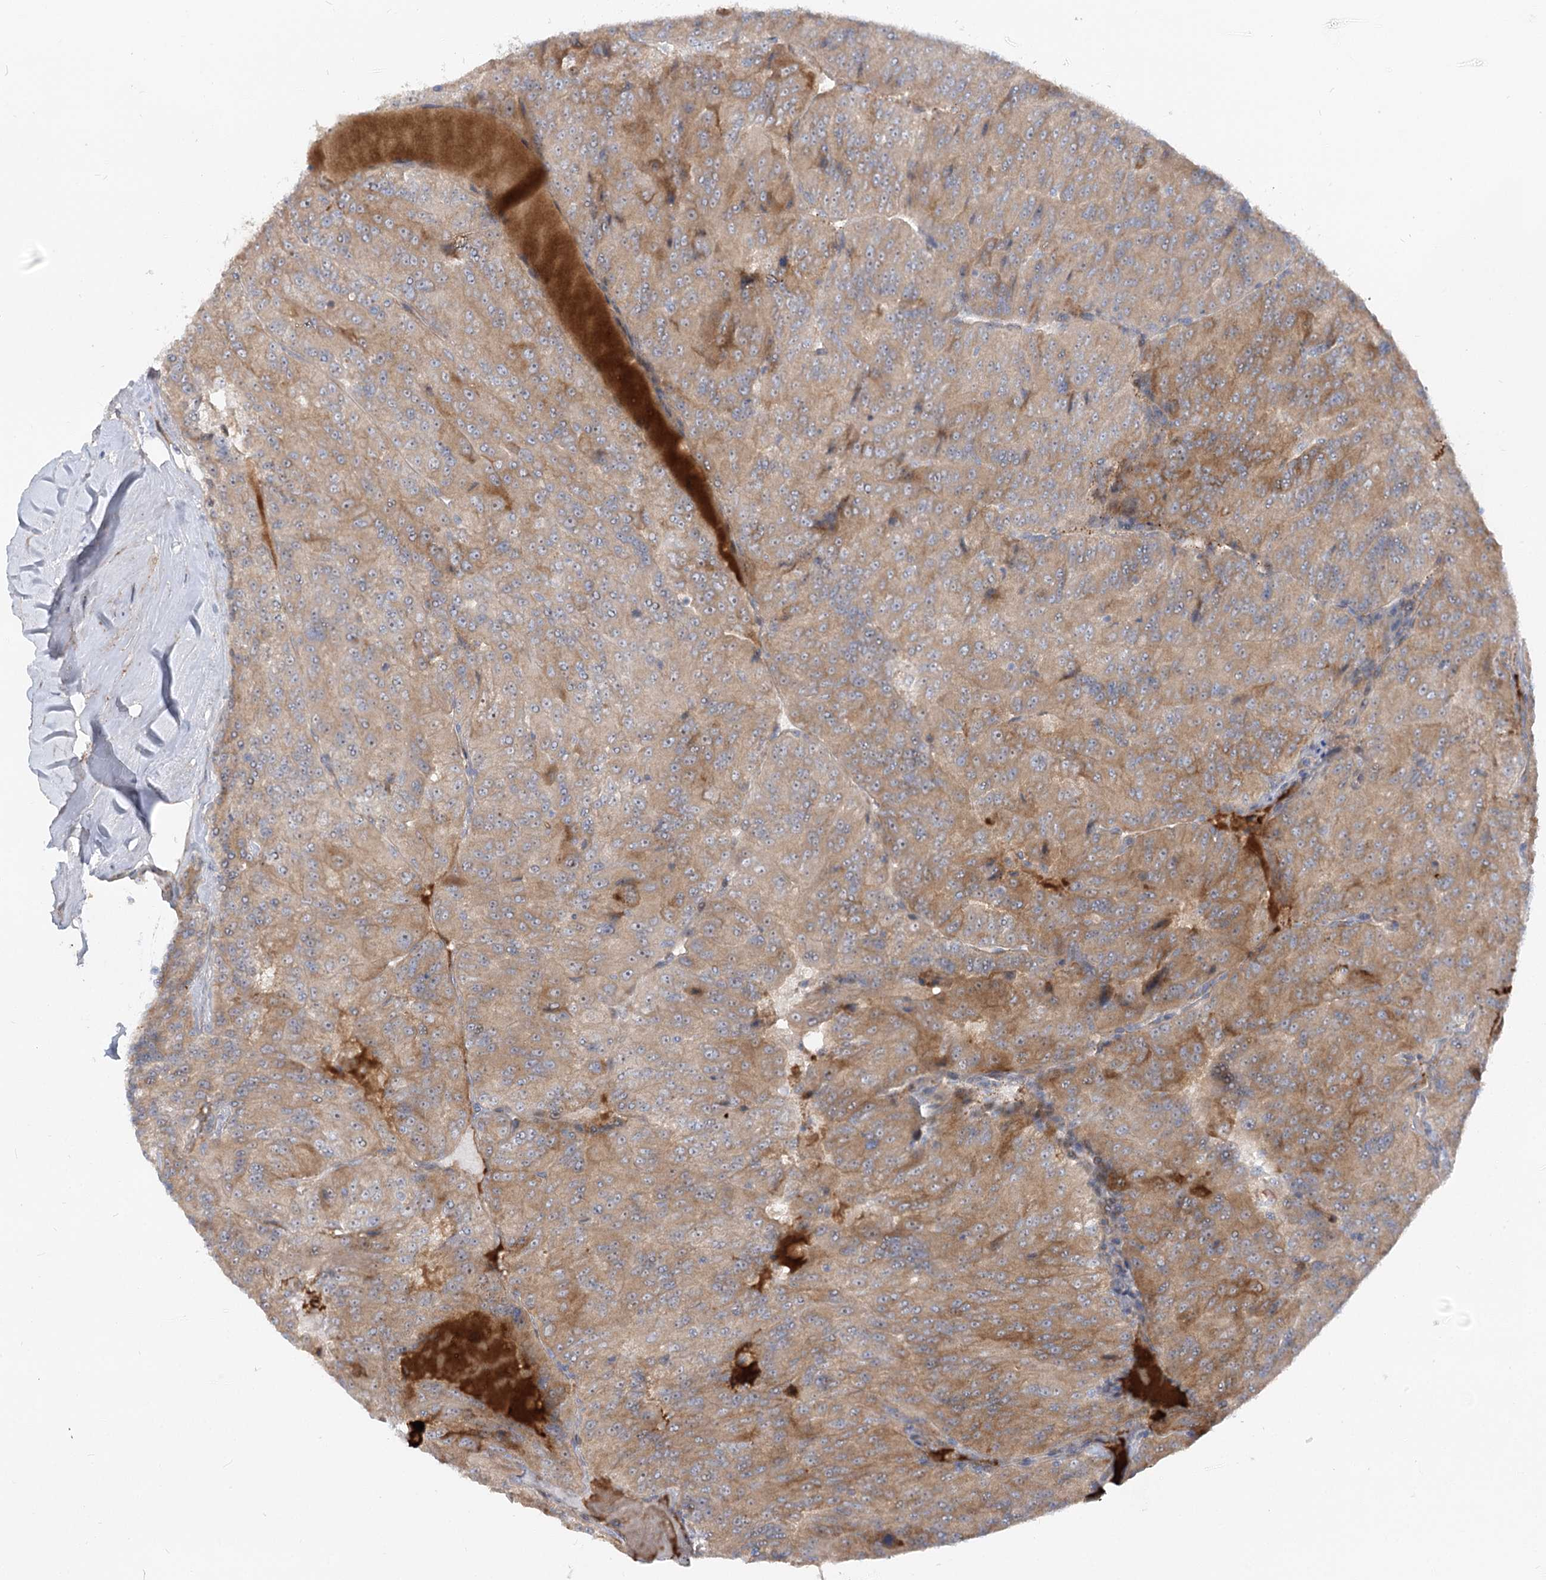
{"staining": {"intensity": "moderate", "quantity": ">75%", "location": "cytoplasmic/membranous"}, "tissue": "renal cancer", "cell_type": "Tumor cells", "image_type": "cancer", "snomed": [{"axis": "morphology", "description": "Adenocarcinoma, NOS"}, {"axis": "topography", "description": "Kidney"}], "caption": "Adenocarcinoma (renal) stained for a protein (brown) displays moderate cytoplasmic/membranous positive positivity in about >75% of tumor cells.", "gene": "FGF19", "patient": {"sex": "female", "age": 63}}